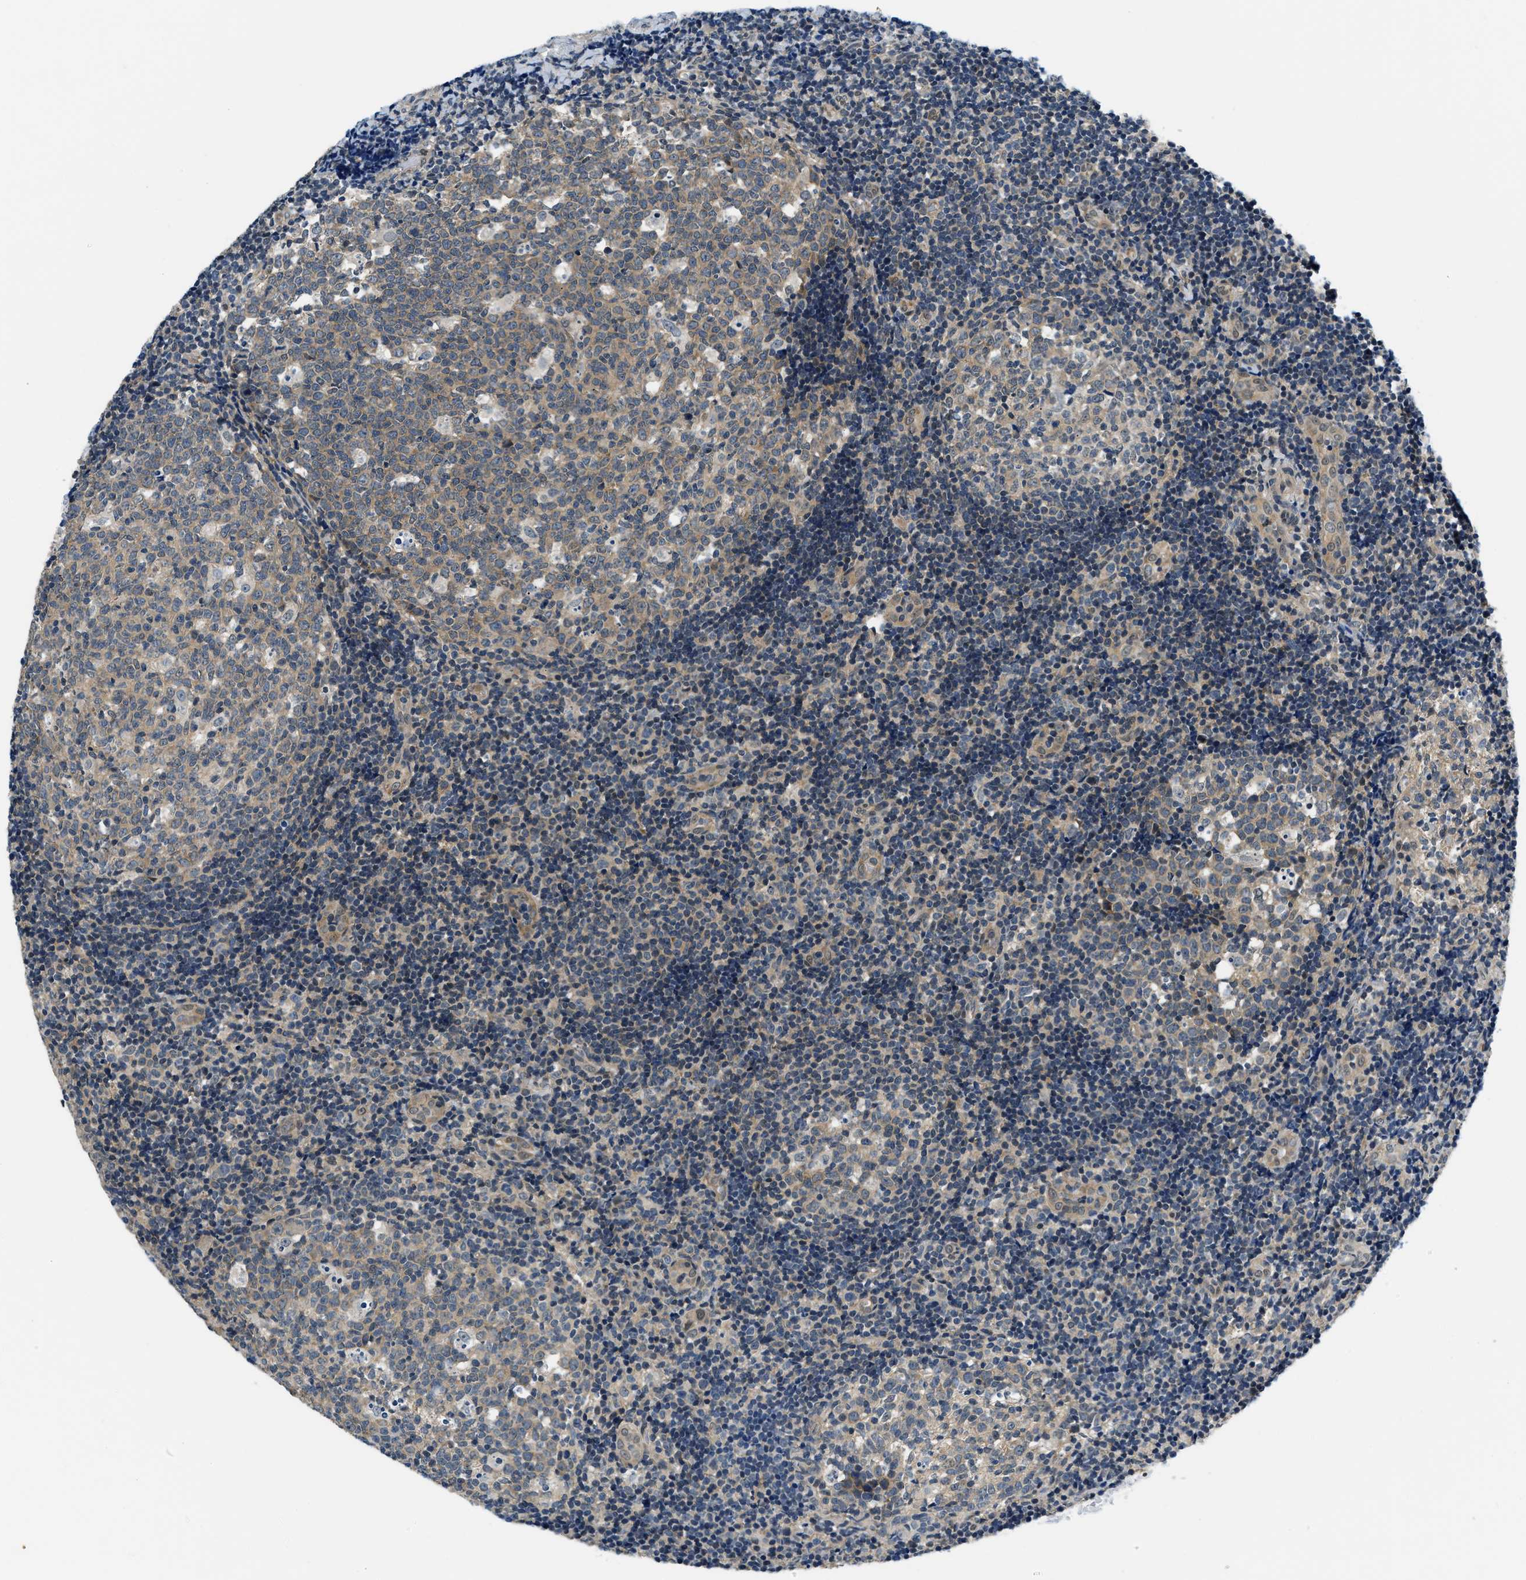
{"staining": {"intensity": "weak", "quantity": "25%-75%", "location": "cytoplasmic/membranous"}, "tissue": "tonsil", "cell_type": "Germinal center cells", "image_type": "normal", "snomed": [{"axis": "morphology", "description": "Normal tissue, NOS"}, {"axis": "topography", "description": "Tonsil"}], "caption": "This photomicrograph reveals immunohistochemistry staining of normal tonsil, with low weak cytoplasmic/membranous positivity in about 25%-75% of germinal center cells.", "gene": "SMAD4", "patient": {"sex": "female", "age": 19}}